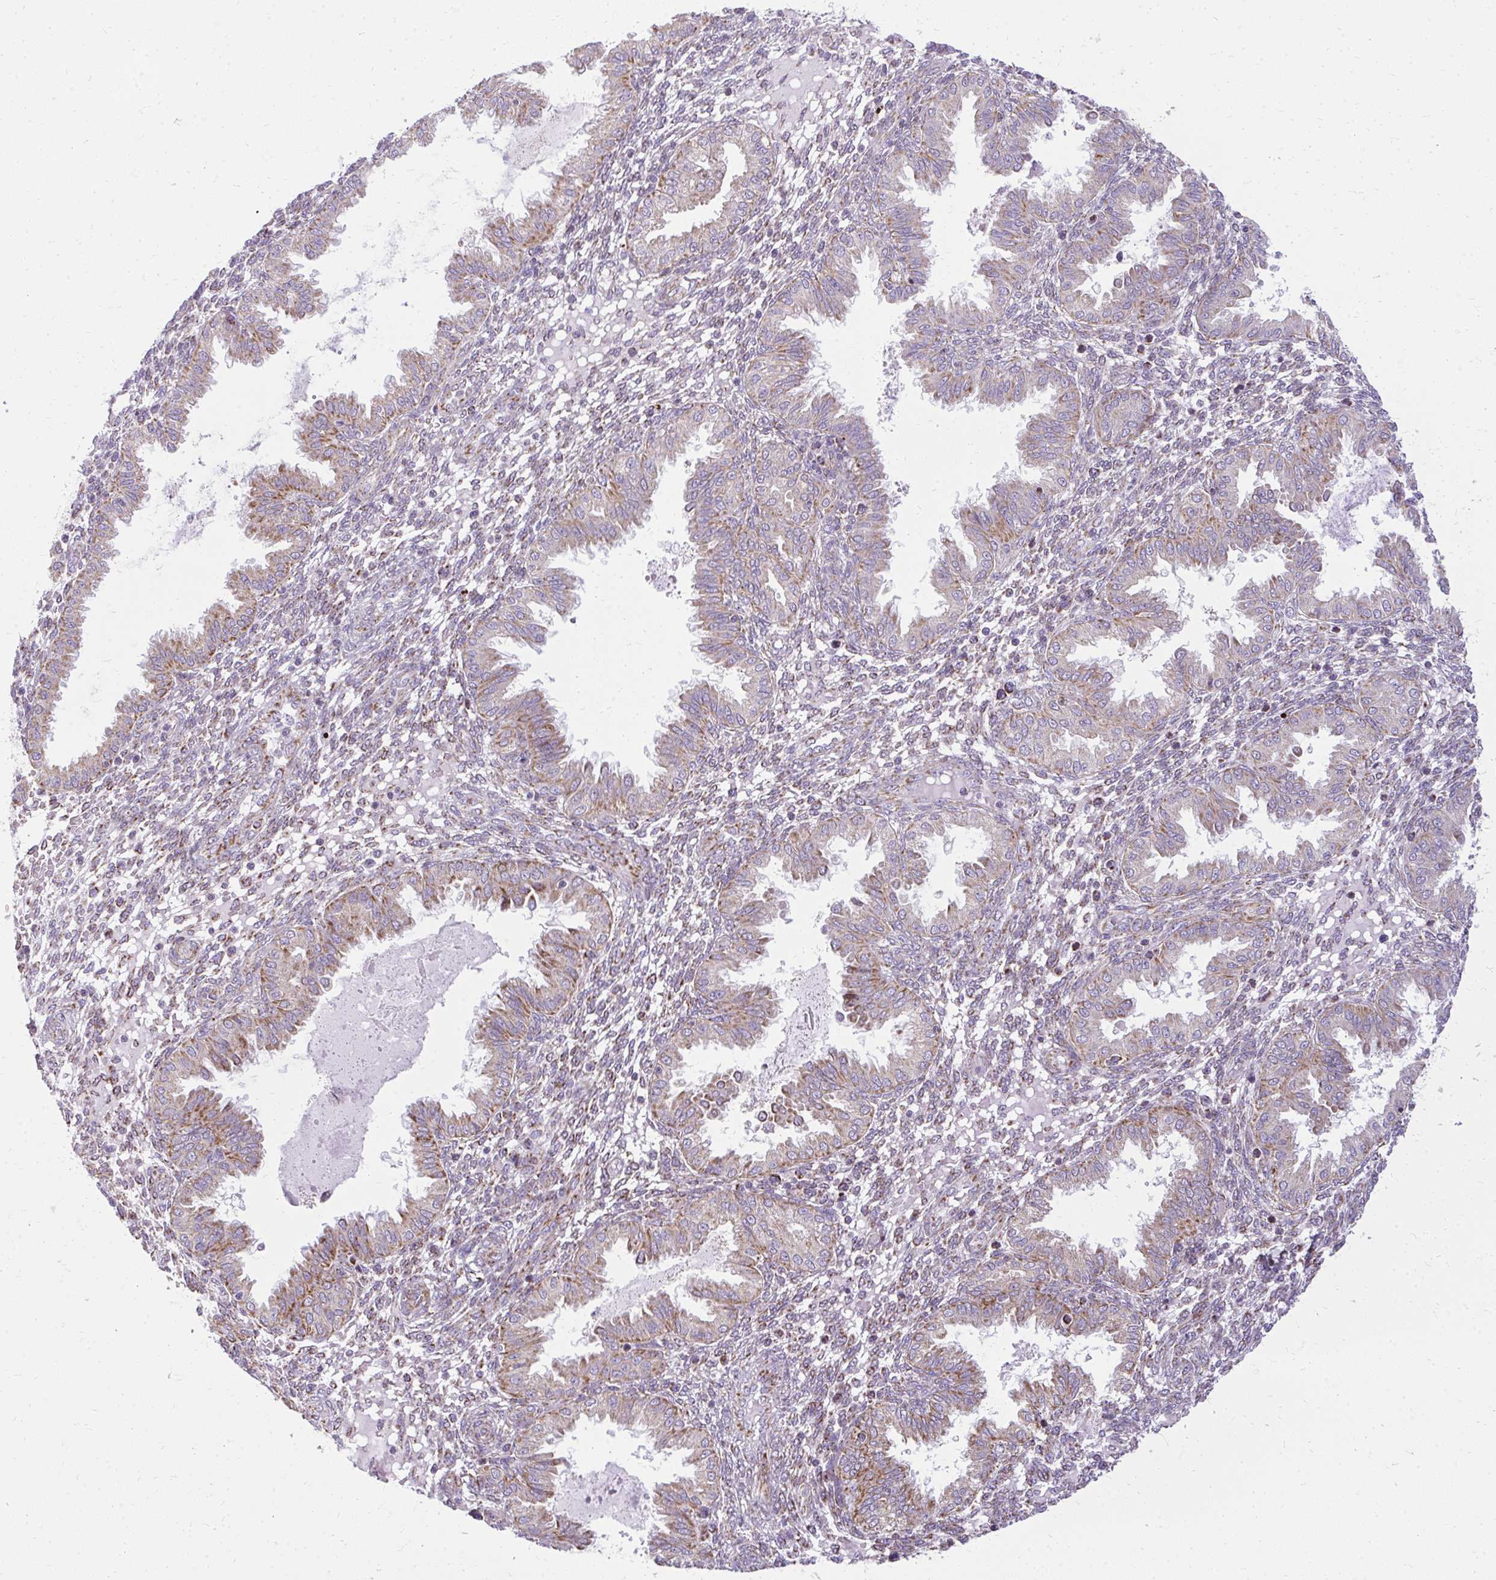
{"staining": {"intensity": "negative", "quantity": "none", "location": "none"}, "tissue": "endometrium", "cell_type": "Cells in endometrial stroma", "image_type": "normal", "snomed": [{"axis": "morphology", "description": "Normal tissue, NOS"}, {"axis": "topography", "description": "Endometrium"}], "caption": "Immunohistochemical staining of normal human endometrium exhibits no significant positivity in cells in endometrial stroma. (DAB IHC, high magnification).", "gene": "IFIT1", "patient": {"sex": "female", "age": 33}}